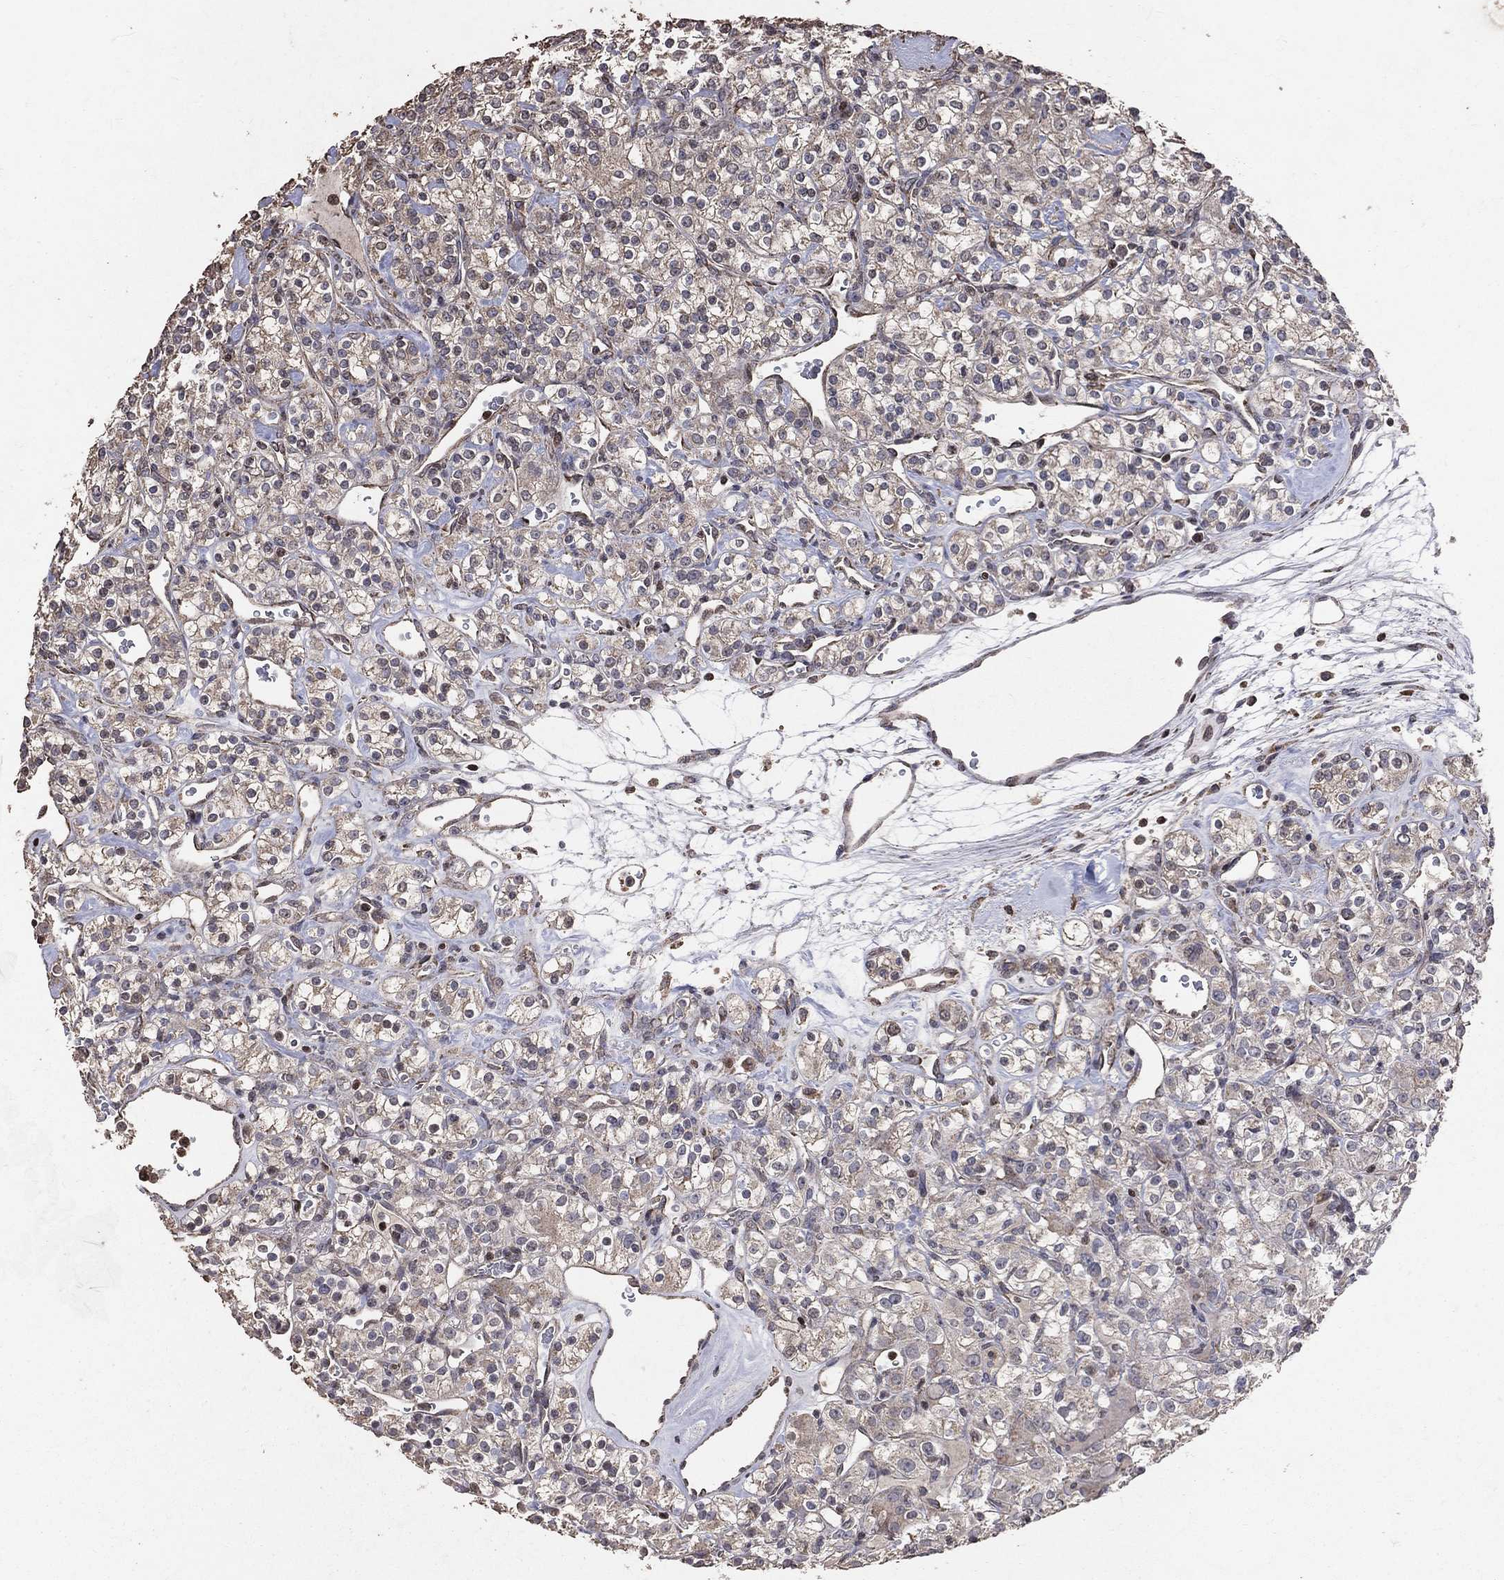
{"staining": {"intensity": "weak", "quantity": "25%-75%", "location": "cytoplasmic/membranous"}, "tissue": "renal cancer", "cell_type": "Tumor cells", "image_type": "cancer", "snomed": [{"axis": "morphology", "description": "Adenocarcinoma, NOS"}, {"axis": "topography", "description": "Kidney"}], "caption": "There is low levels of weak cytoplasmic/membranous expression in tumor cells of adenocarcinoma (renal), as demonstrated by immunohistochemical staining (brown color).", "gene": "LY6K", "patient": {"sex": "male", "age": 77}}